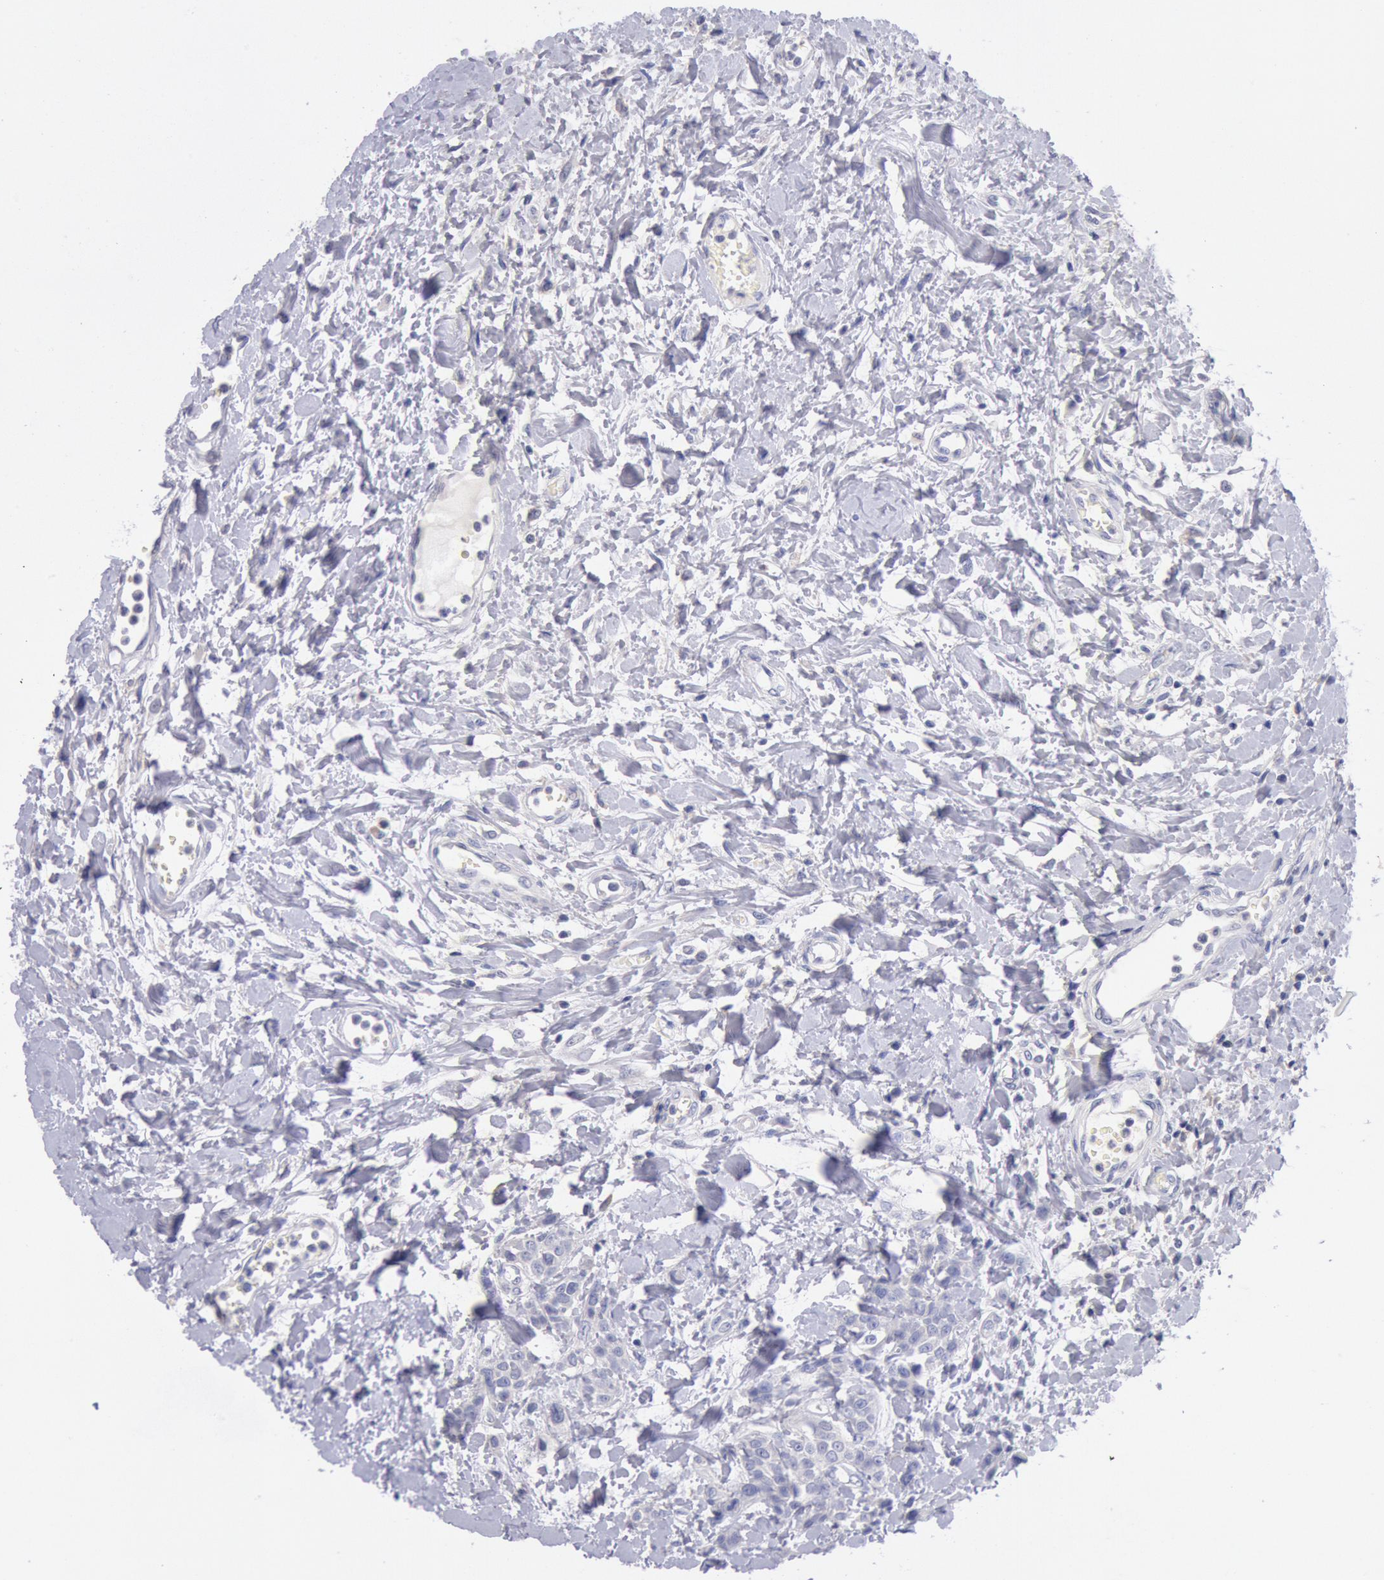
{"staining": {"intensity": "negative", "quantity": "none", "location": "none"}, "tissue": "urothelial cancer", "cell_type": "Tumor cells", "image_type": "cancer", "snomed": [{"axis": "morphology", "description": "Urothelial carcinoma, High grade"}, {"axis": "topography", "description": "Urinary bladder"}], "caption": "Tumor cells show no significant protein positivity in urothelial carcinoma (high-grade).", "gene": "GAL3ST1", "patient": {"sex": "male", "age": 56}}